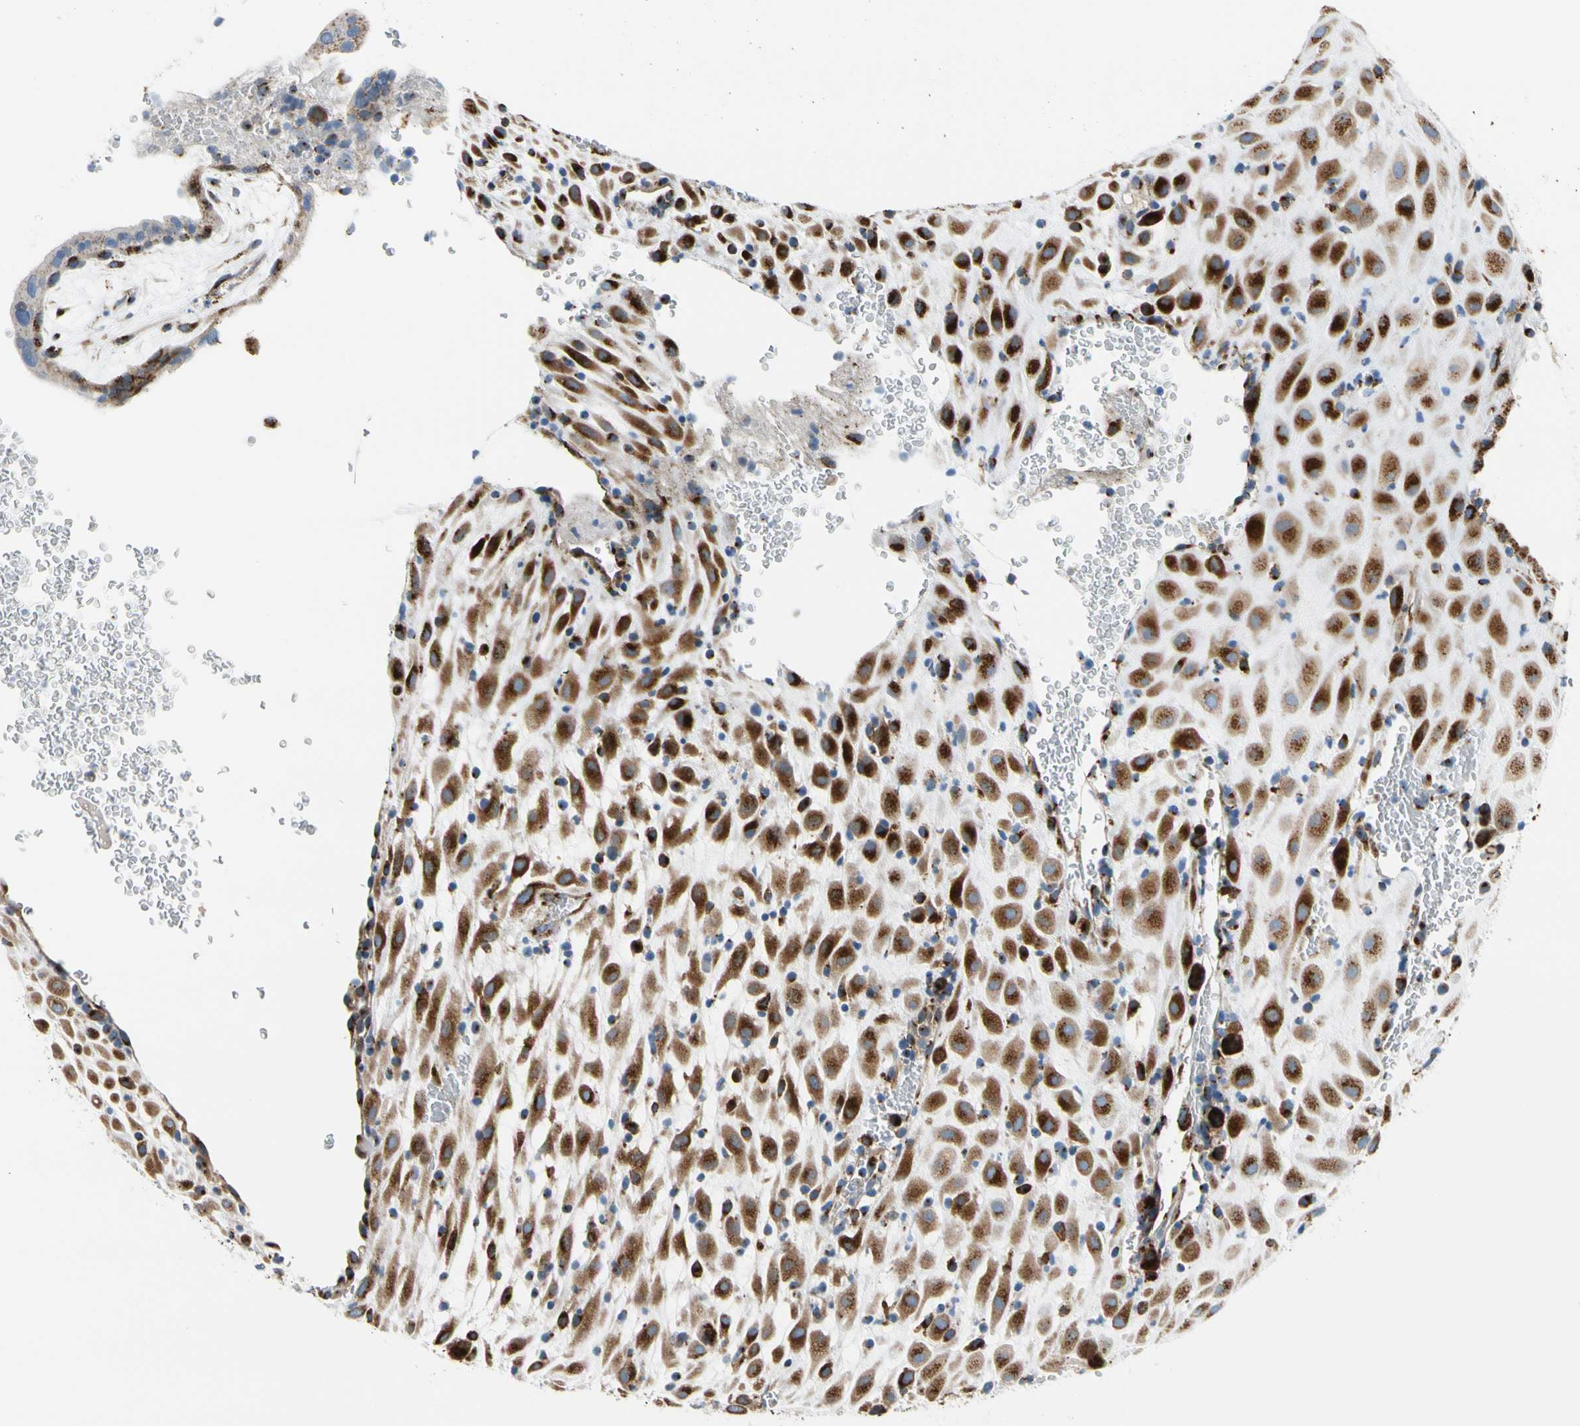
{"staining": {"intensity": "strong", "quantity": ">75%", "location": "cytoplasmic/membranous"}, "tissue": "placenta", "cell_type": "Decidual cells", "image_type": "normal", "snomed": [{"axis": "morphology", "description": "Normal tissue, NOS"}, {"axis": "topography", "description": "Placenta"}], "caption": "IHC photomicrograph of normal placenta: placenta stained using immunohistochemistry (IHC) displays high levels of strong protein expression localized specifically in the cytoplasmic/membranous of decidual cells, appearing as a cytoplasmic/membranous brown color.", "gene": "NUCB1", "patient": {"sex": "female", "age": 19}}